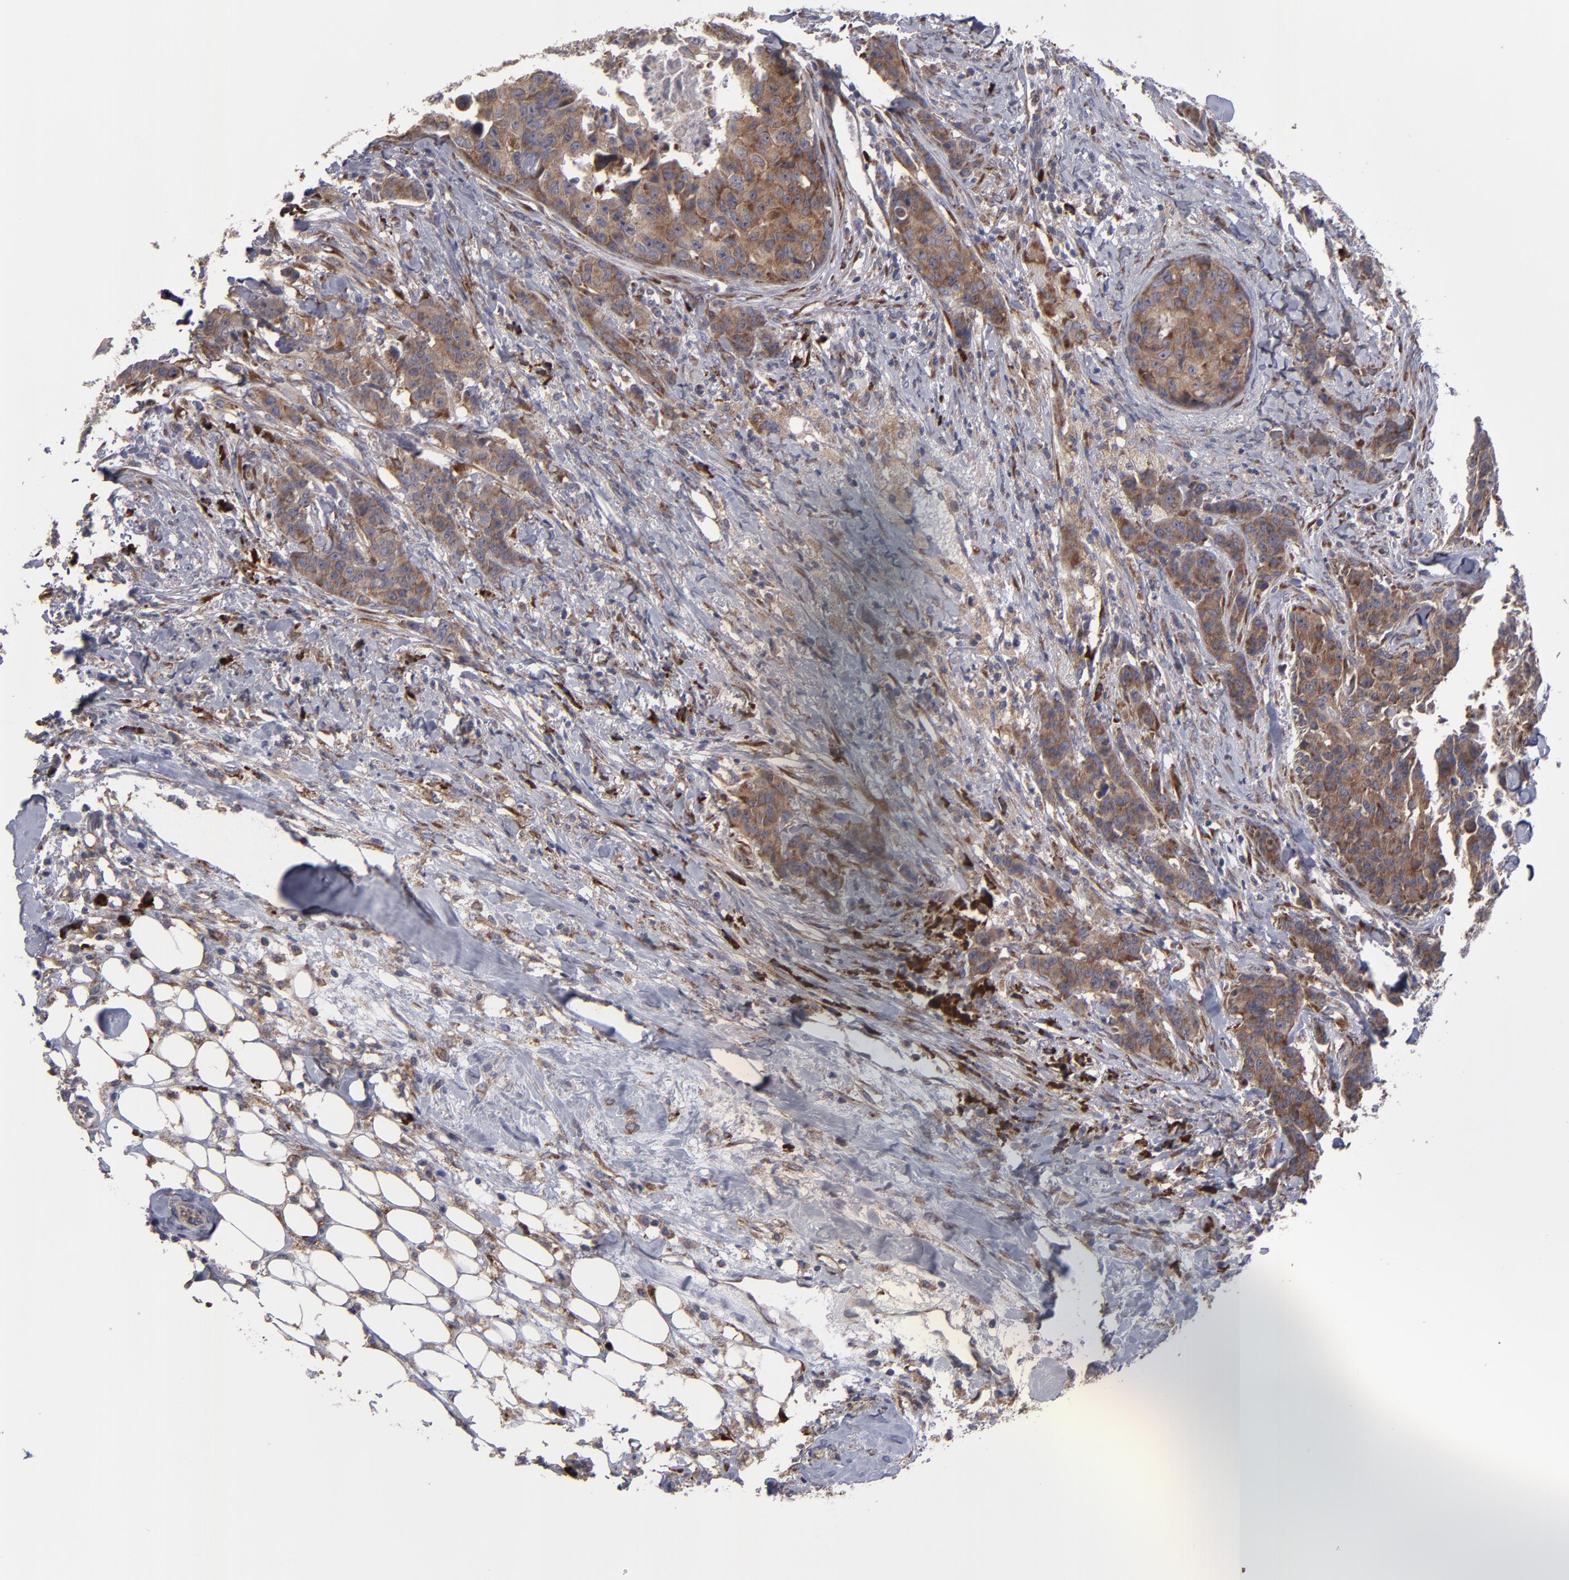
{"staining": {"intensity": "moderate", "quantity": ">75%", "location": "cytoplasmic/membranous"}, "tissue": "breast cancer", "cell_type": "Tumor cells", "image_type": "cancer", "snomed": [{"axis": "morphology", "description": "Duct carcinoma"}, {"axis": "topography", "description": "Breast"}], "caption": "A photomicrograph of human breast intraductal carcinoma stained for a protein demonstrates moderate cytoplasmic/membranous brown staining in tumor cells.", "gene": "SND1", "patient": {"sex": "female", "age": 40}}